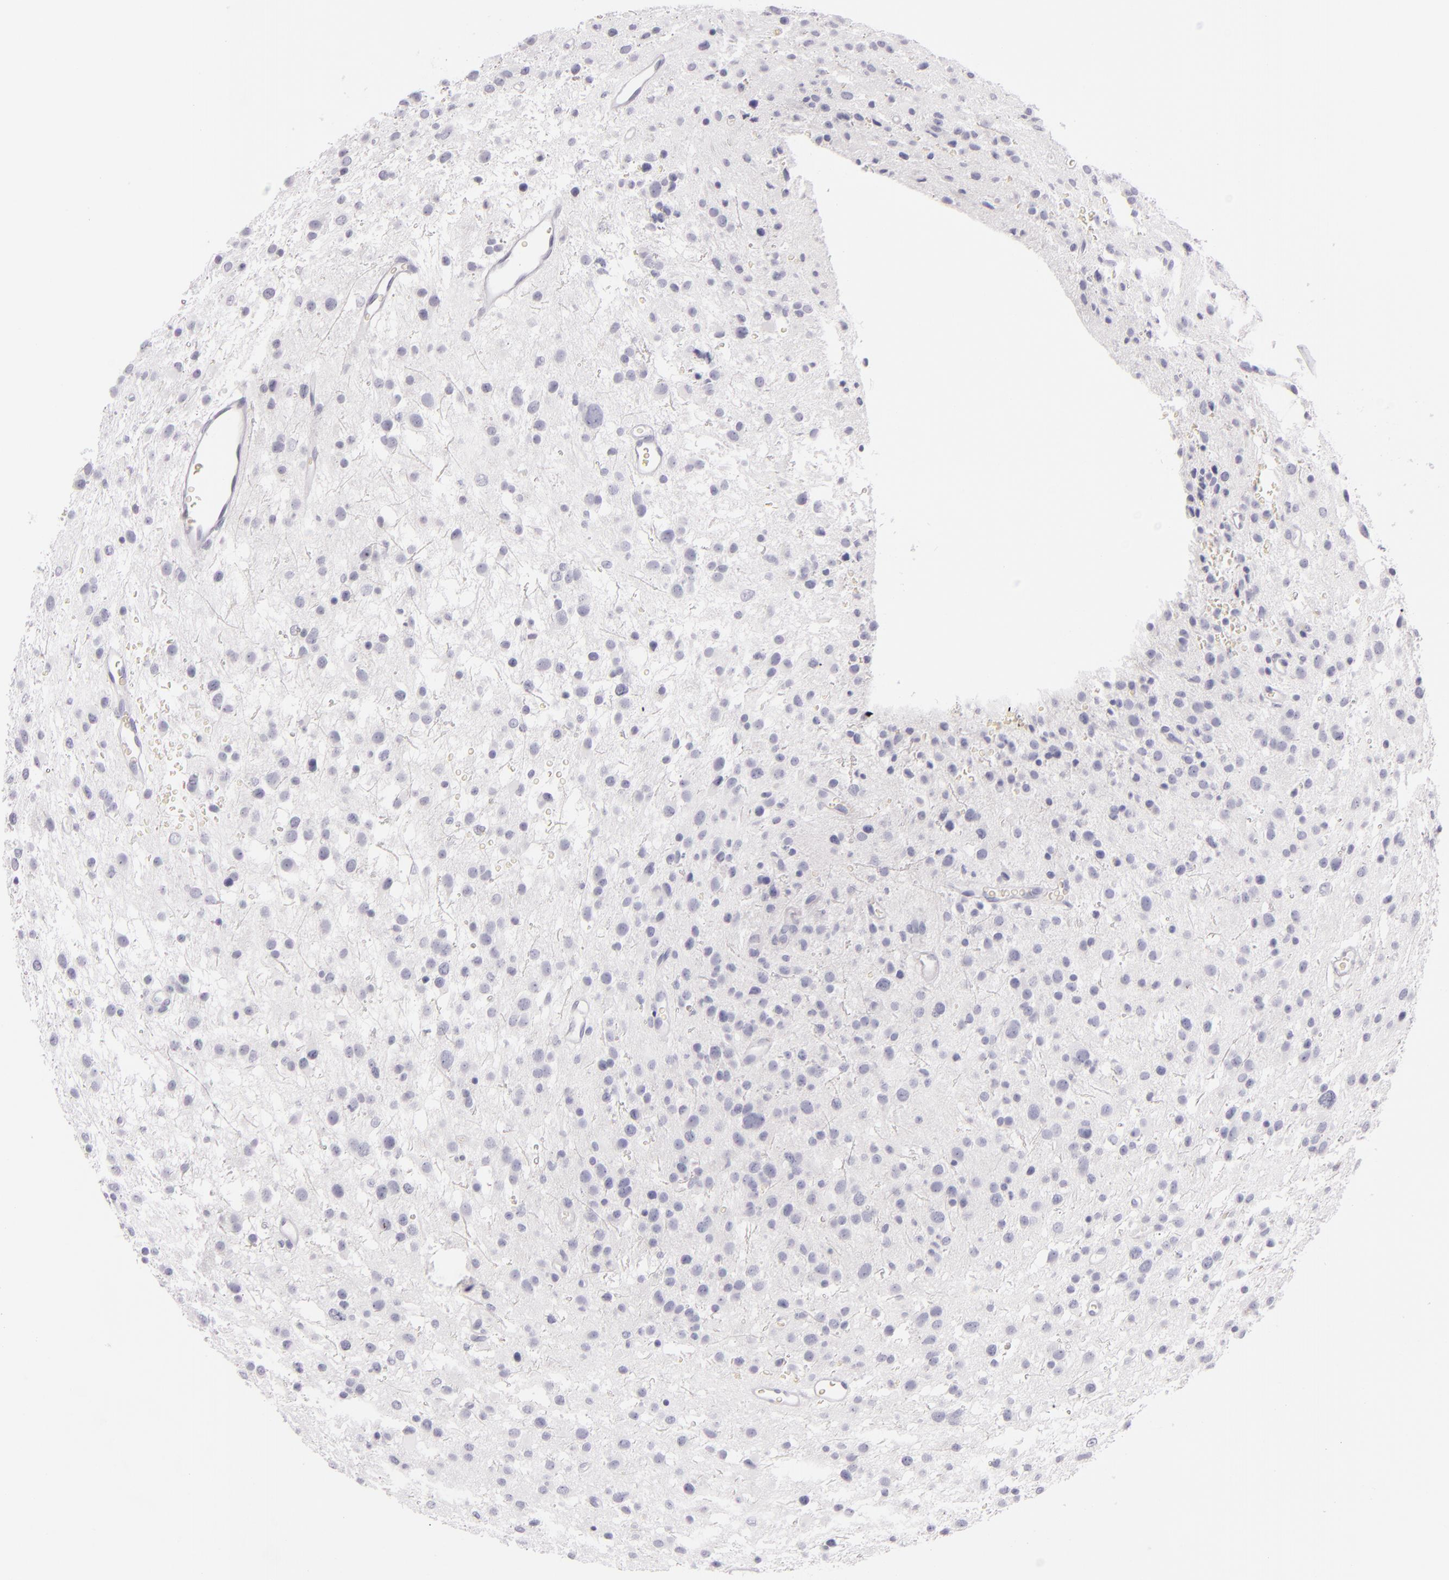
{"staining": {"intensity": "negative", "quantity": "none", "location": "none"}, "tissue": "glioma", "cell_type": "Tumor cells", "image_type": "cancer", "snomed": [{"axis": "morphology", "description": "Glioma, malignant, Low grade"}, {"axis": "topography", "description": "Brain"}], "caption": "IHC image of neoplastic tissue: low-grade glioma (malignant) stained with DAB exhibits no significant protein positivity in tumor cells.", "gene": "TPSD1", "patient": {"sex": "female", "age": 36}}